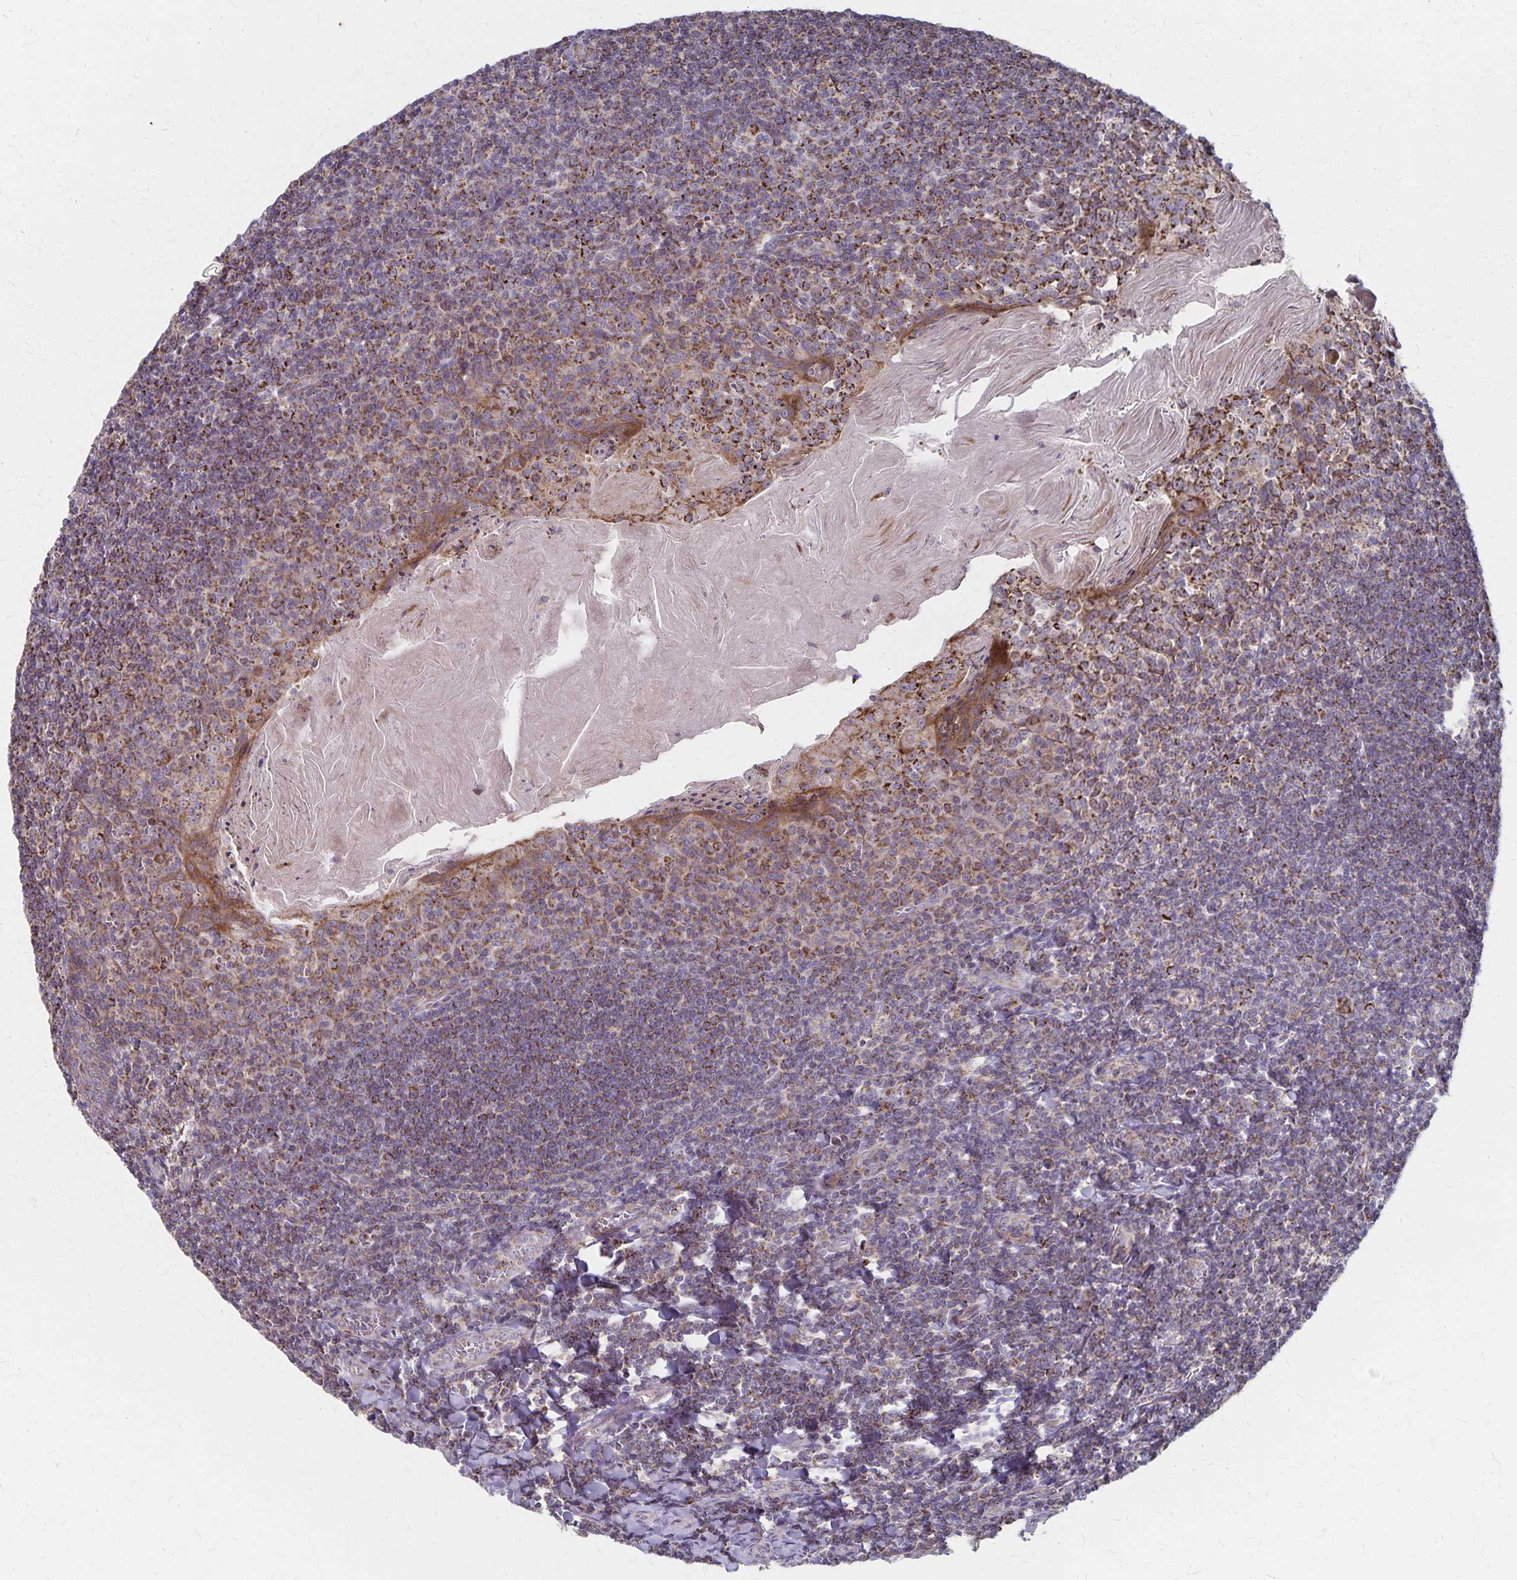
{"staining": {"intensity": "strong", "quantity": ">75%", "location": "cytoplasmic/membranous"}, "tissue": "tonsil", "cell_type": "Germinal center cells", "image_type": "normal", "snomed": [{"axis": "morphology", "description": "Normal tissue, NOS"}, {"axis": "topography", "description": "Tonsil"}], "caption": "This photomicrograph displays normal tonsil stained with immunohistochemistry to label a protein in brown. The cytoplasmic/membranous of germinal center cells show strong positivity for the protein. Nuclei are counter-stained blue.", "gene": "DYRK4", "patient": {"sex": "male", "age": 27}}